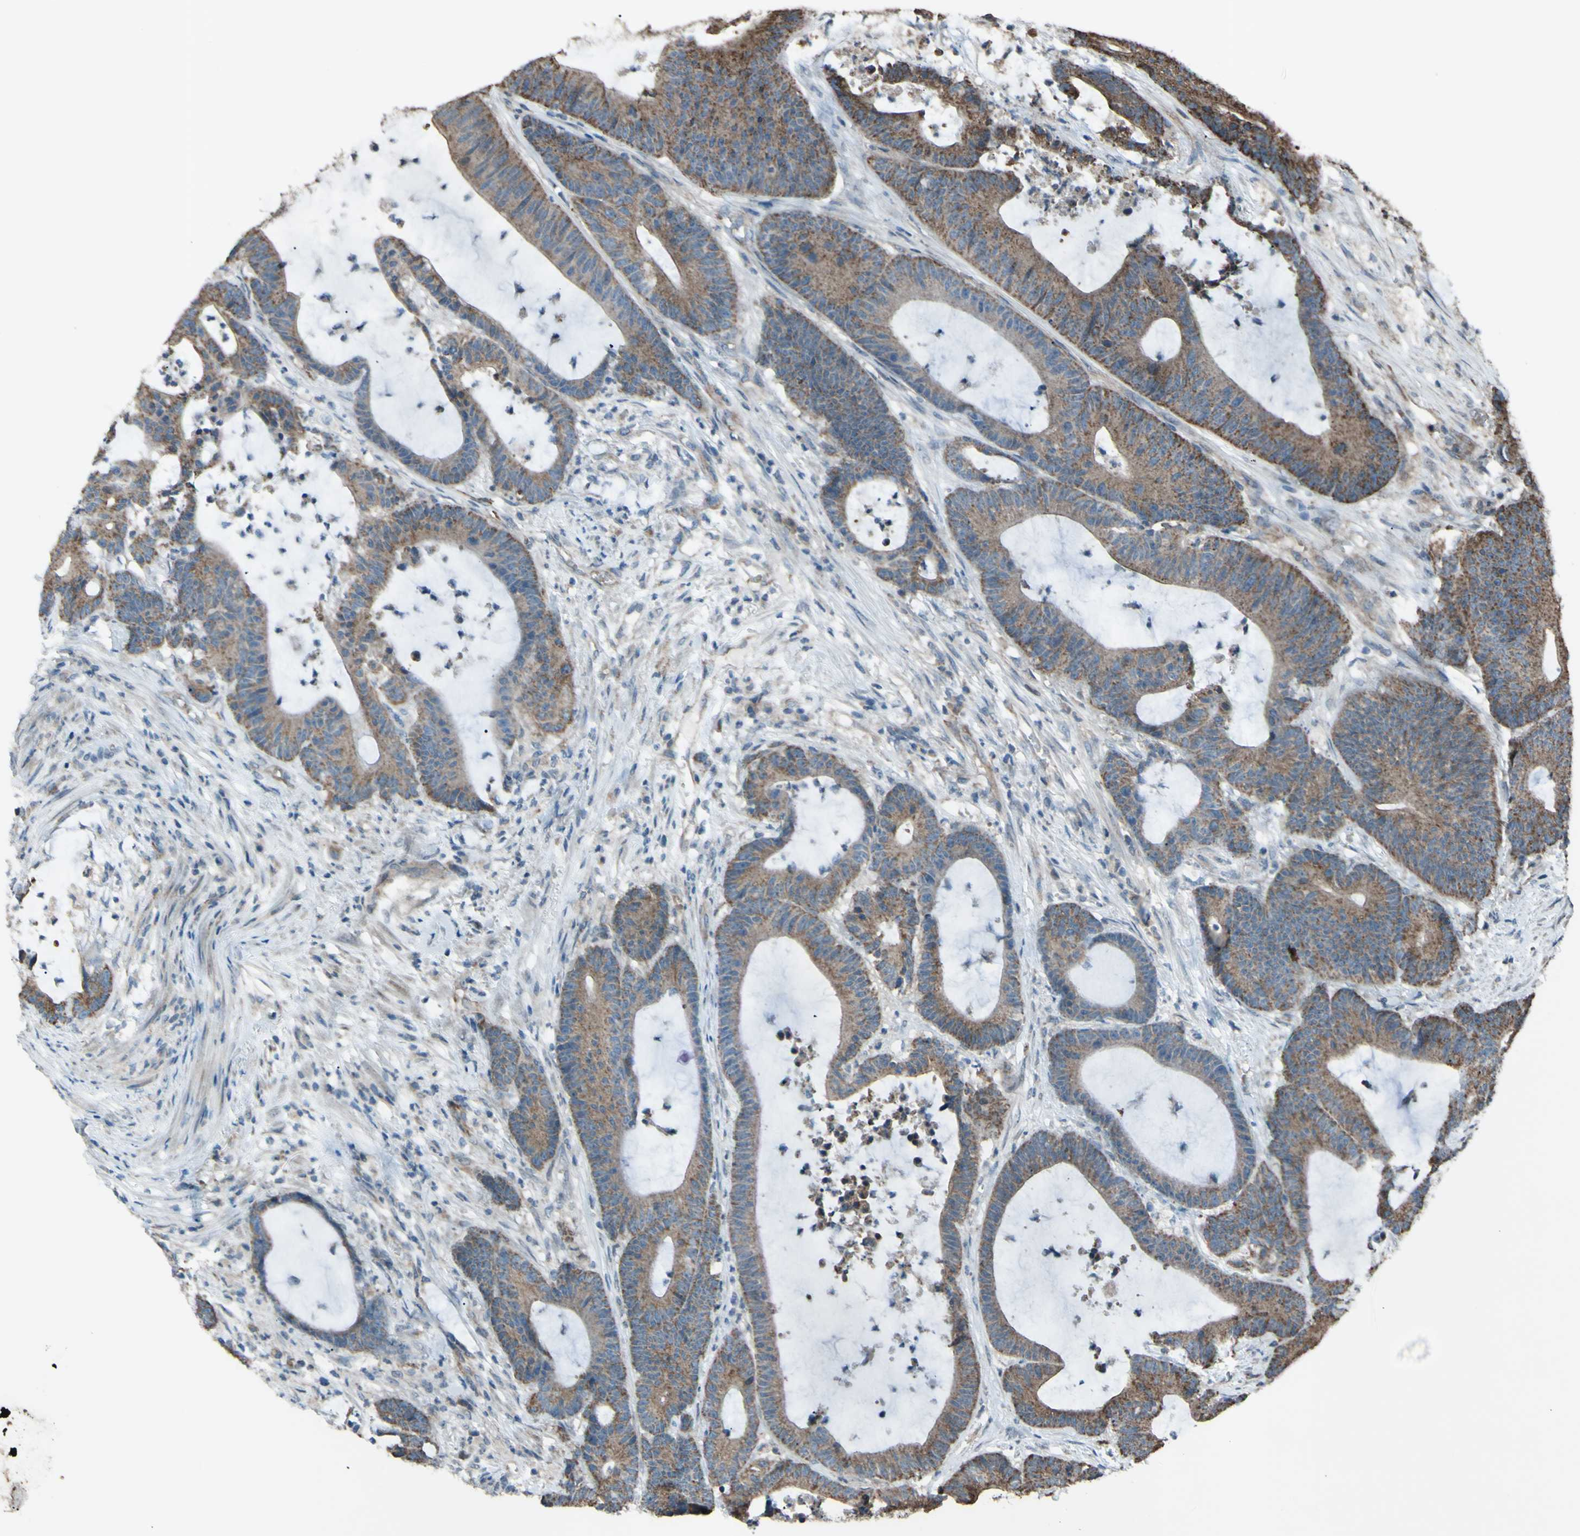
{"staining": {"intensity": "moderate", "quantity": ">75%", "location": "cytoplasmic/membranous"}, "tissue": "colorectal cancer", "cell_type": "Tumor cells", "image_type": "cancer", "snomed": [{"axis": "morphology", "description": "Adenocarcinoma, NOS"}, {"axis": "topography", "description": "Colon"}], "caption": "The histopathology image displays a brown stain indicating the presence of a protein in the cytoplasmic/membranous of tumor cells in adenocarcinoma (colorectal).", "gene": "ACOT8", "patient": {"sex": "female", "age": 84}}